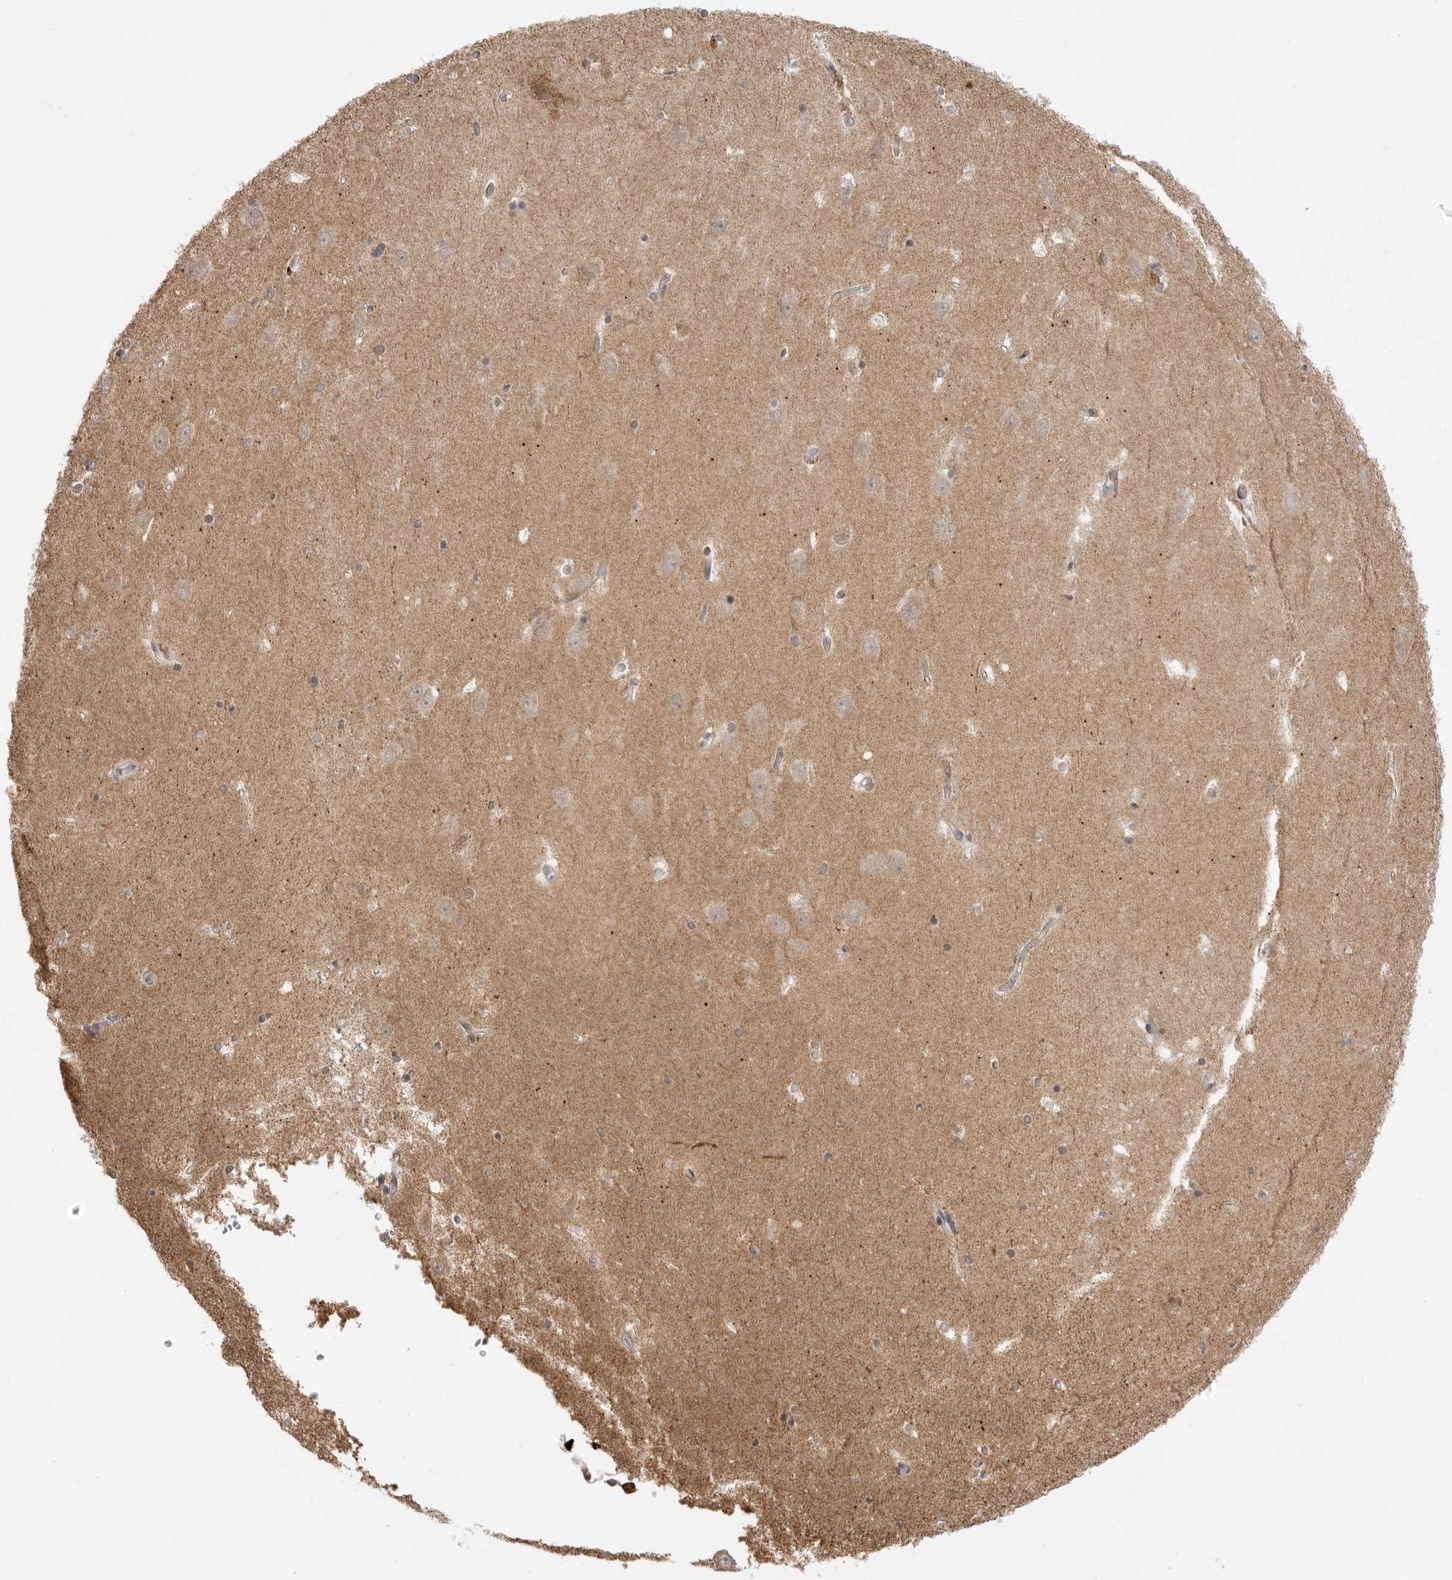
{"staining": {"intensity": "weak", "quantity": "<25%", "location": "cytoplasmic/membranous"}, "tissue": "hippocampus", "cell_type": "Glial cells", "image_type": "normal", "snomed": [{"axis": "morphology", "description": "Normal tissue, NOS"}, {"axis": "topography", "description": "Hippocampus"}], "caption": "Glial cells show no significant positivity in unremarkable hippocampus. (DAB immunohistochemistry (IHC), high magnification).", "gene": "KALRN", "patient": {"sex": "male", "age": 45}}